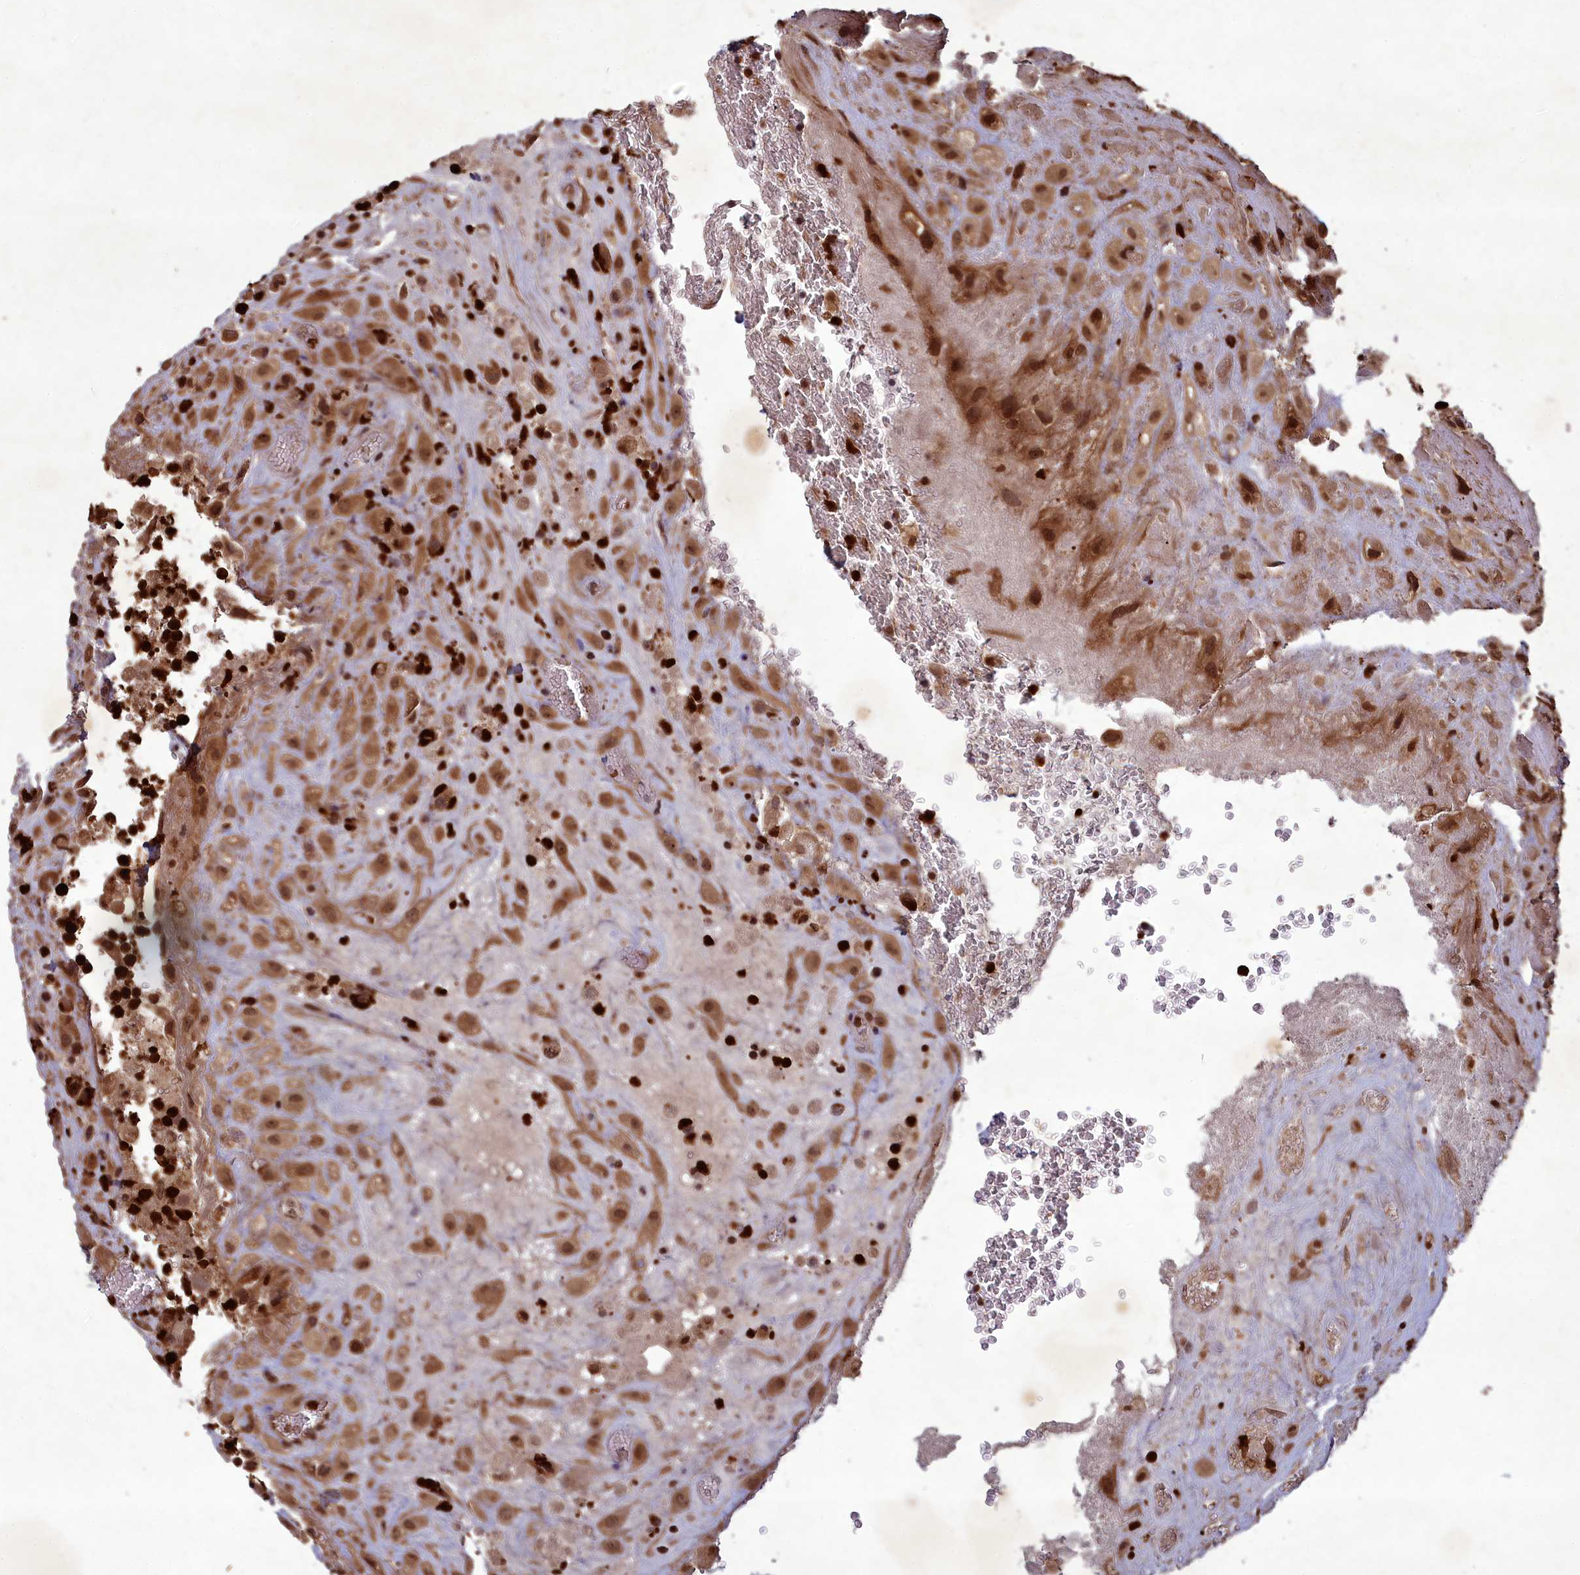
{"staining": {"intensity": "moderate", "quantity": ">75%", "location": "cytoplasmic/membranous,nuclear"}, "tissue": "placenta", "cell_type": "Decidual cells", "image_type": "normal", "snomed": [{"axis": "morphology", "description": "Normal tissue, NOS"}, {"axis": "topography", "description": "Placenta"}], "caption": "IHC of benign placenta reveals medium levels of moderate cytoplasmic/membranous,nuclear staining in about >75% of decidual cells. (brown staining indicates protein expression, while blue staining denotes nuclei).", "gene": "SRMS", "patient": {"sex": "female", "age": 35}}